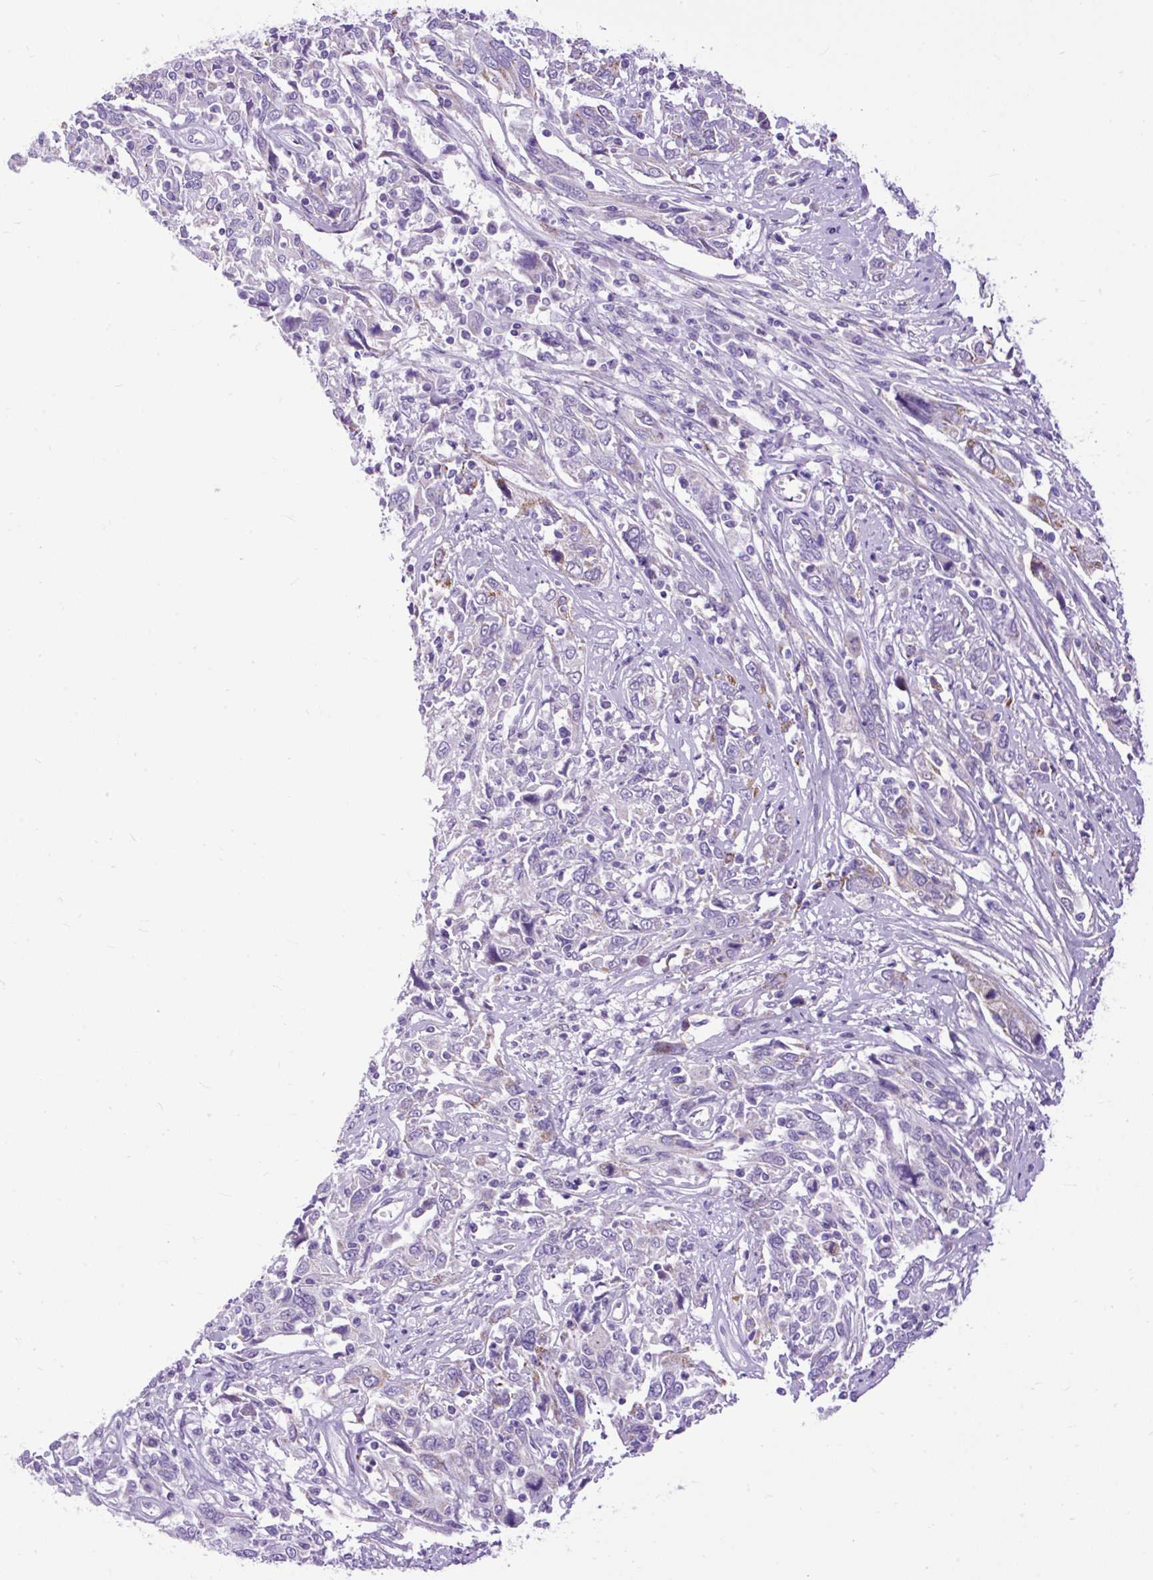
{"staining": {"intensity": "moderate", "quantity": "<25%", "location": "cytoplasmic/membranous"}, "tissue": "cervical cancer", "cell_type": "Tumor cells", "image_type": "cancer", "snomed": [{"axis": "morphology", "description": "Squamous cell carcinoma, NOS"}, {"axis": "topography", "description": "Cervix"}], "caption": "Cervical cancer was stained to show a protein in brown. There is low levels of moderate cytoplasmic/membranous staining in approximately <25% of tumor cells.", "gene": "ZNF256", "patient": {"sex": "female", "age": 46}}